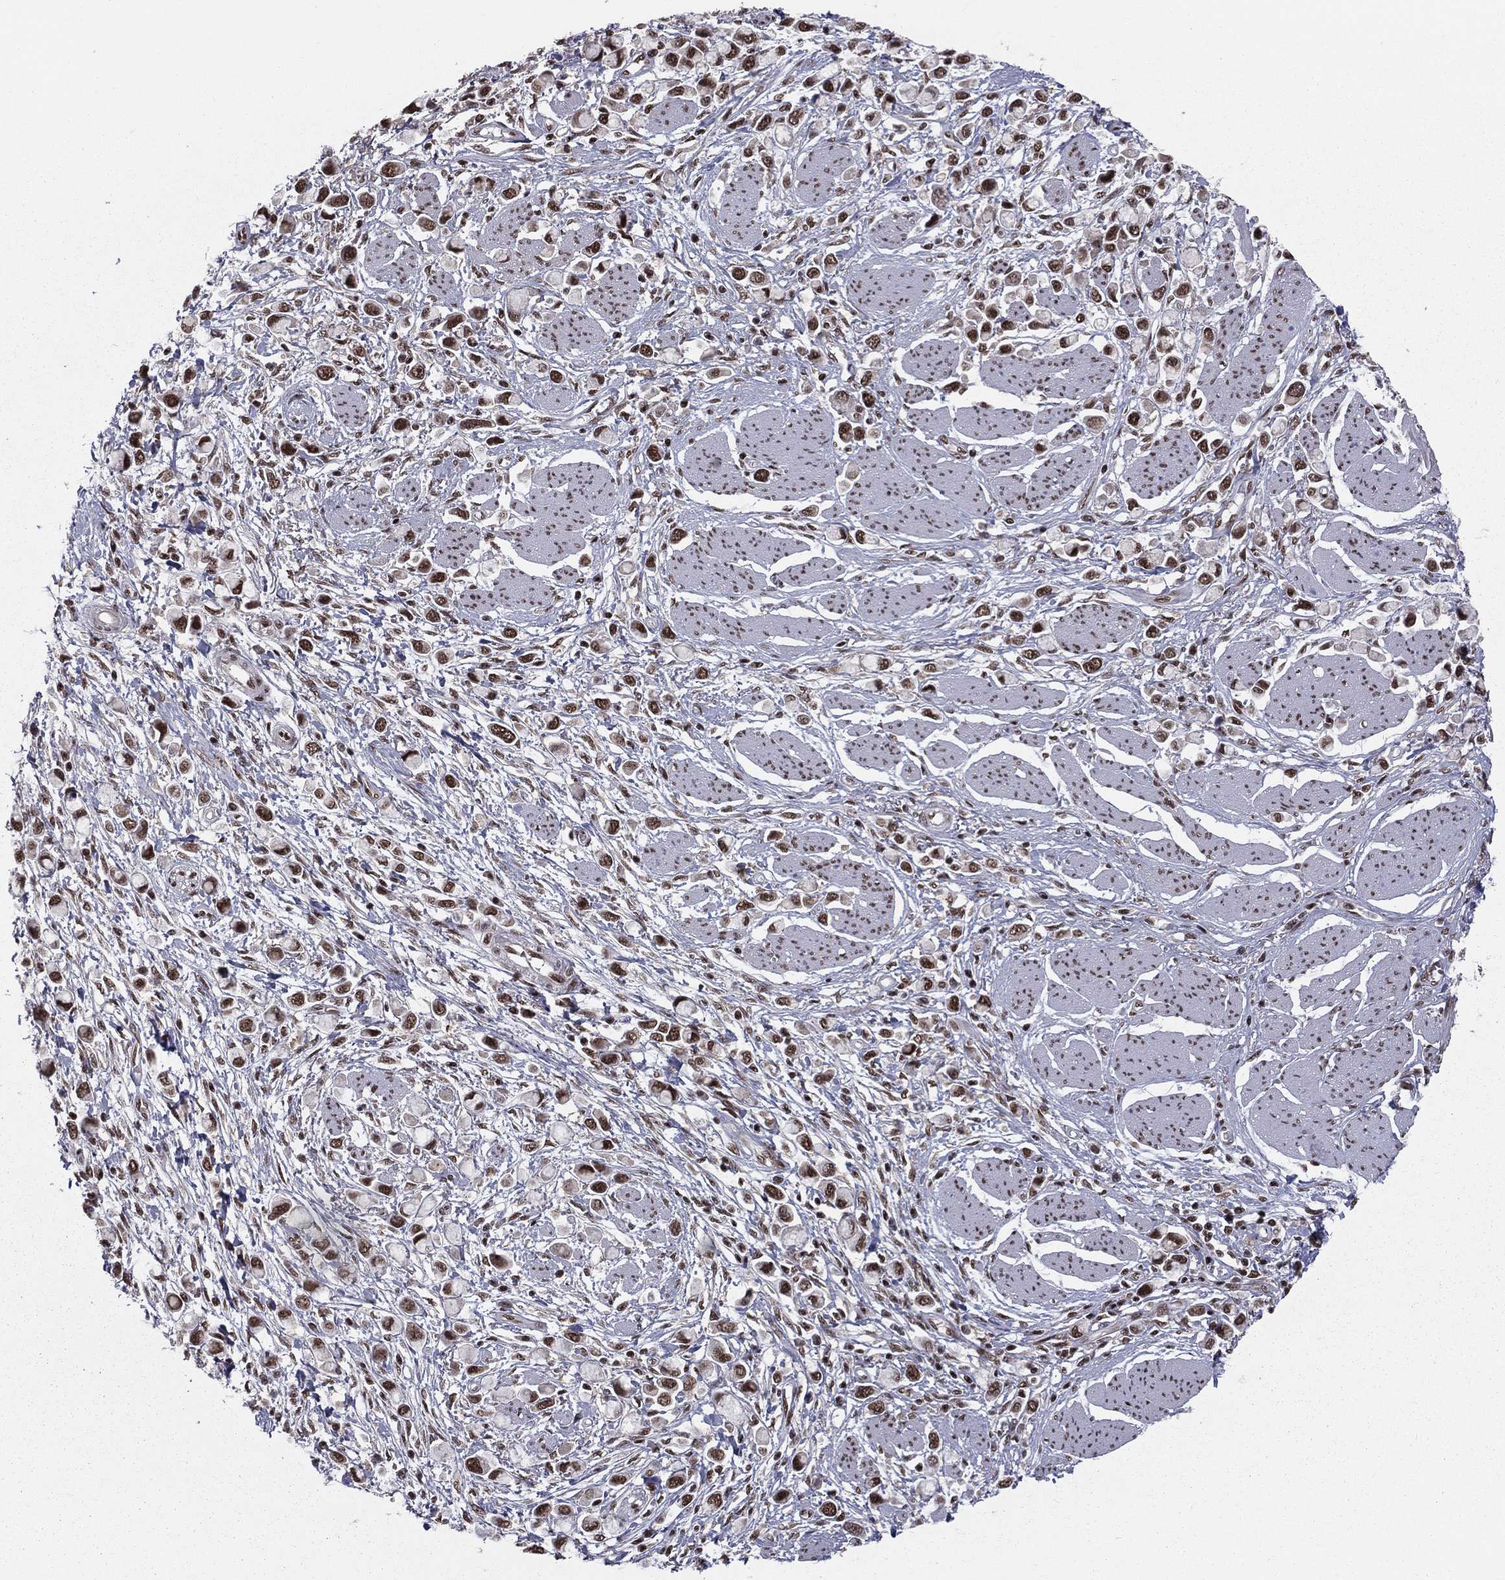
{"staining": {"intensity": "strong", "quantity": ">75%", "location": "nuclear"}, "tissue": "stomach cancer", "cell_type": "Tumor cells", "image_type": "cancer", "snomed": [{"axis": "morphology", "description": "Adenocarcinoma, NOS"}, {"axis": "topography", "description": "Stomach"}], "caption": "Tumor cells demonstrate high levels of strong nuclear expression in approximately >75% of cells in human stomach cancer (adenocarcinoma).", "gene": "NFYB", "patient": {"sex": "female", "age": 81}}